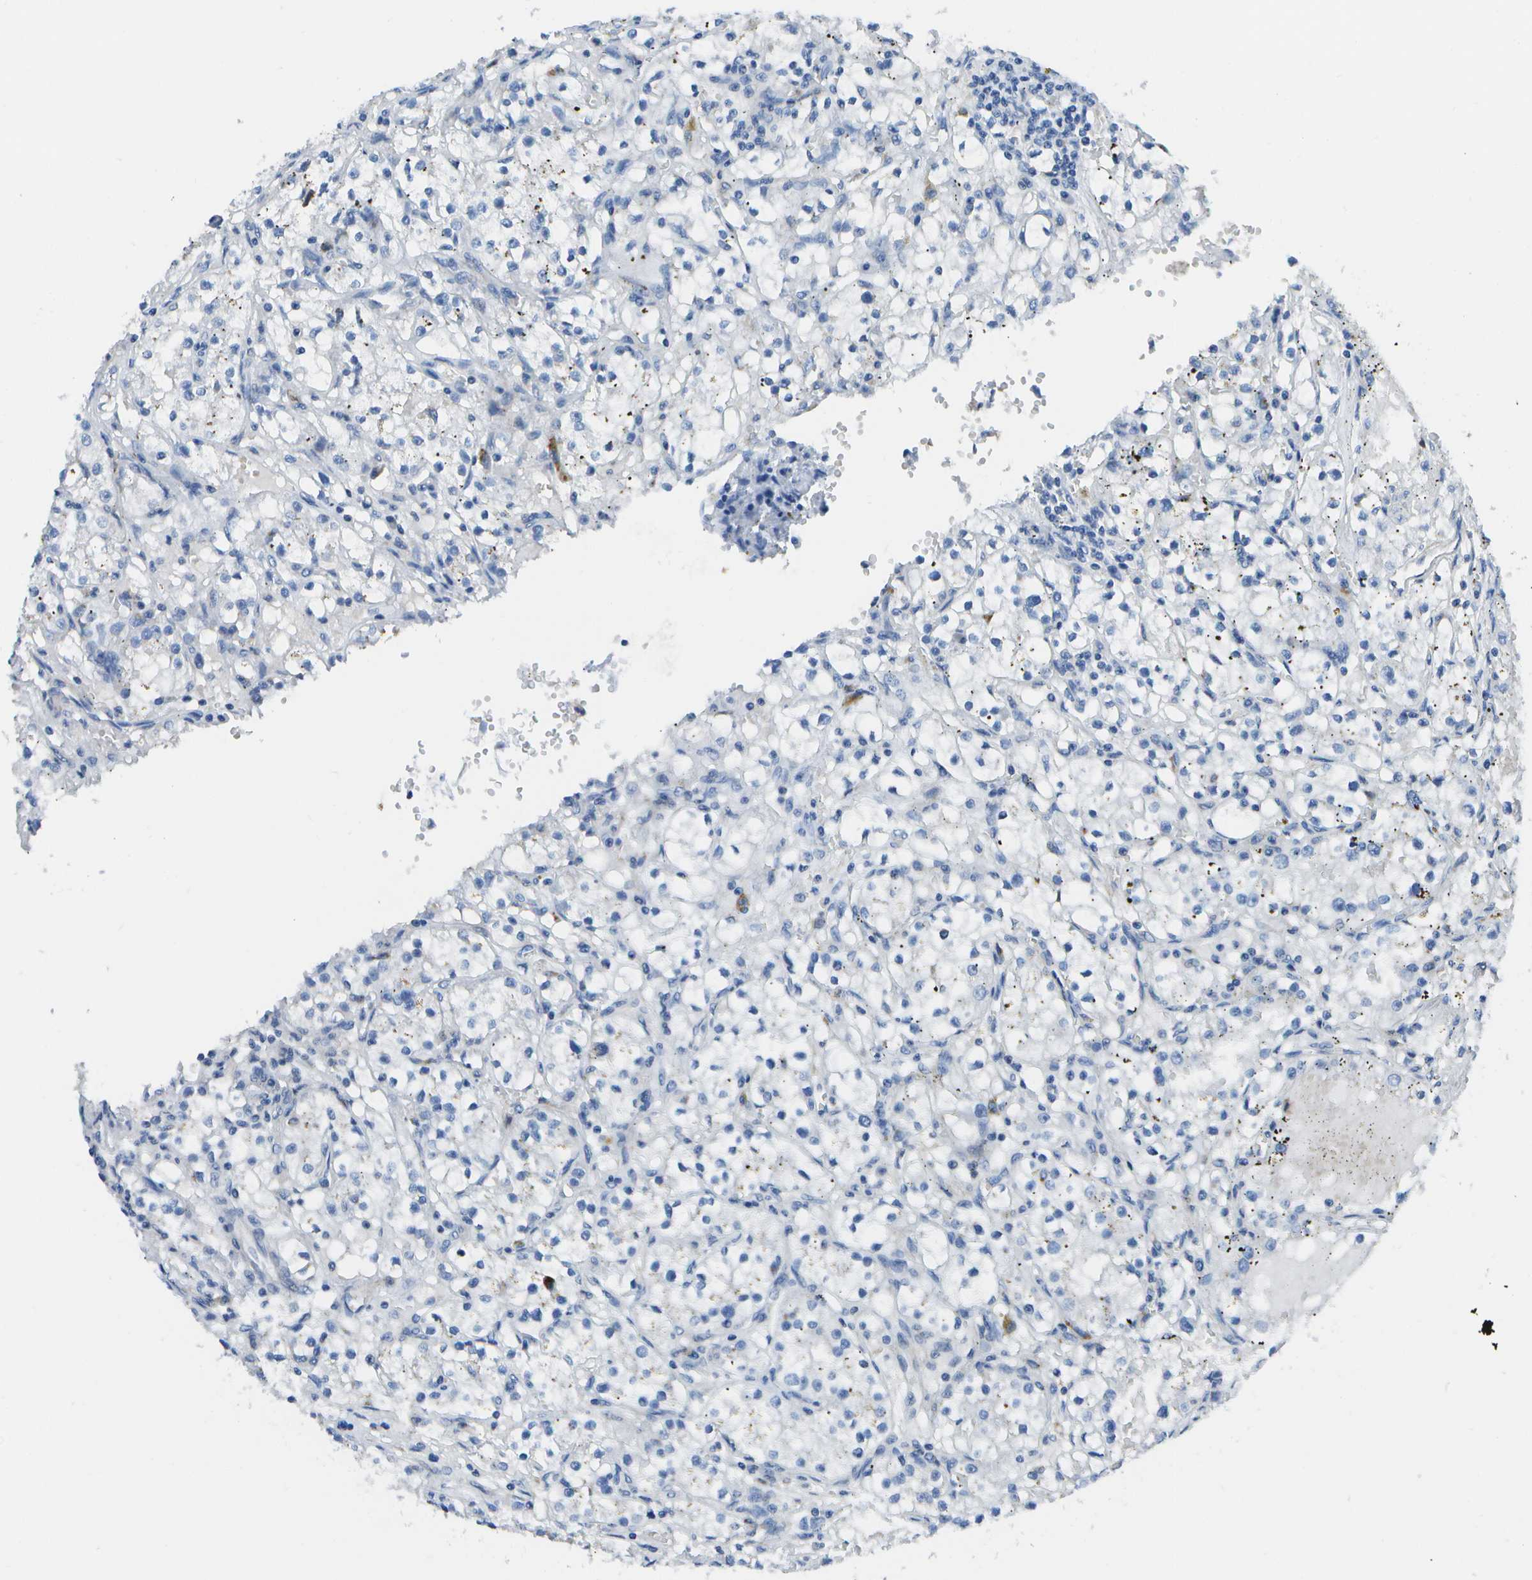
{"staining": {"intensity": "negative", "quantity": "none", "location": "none"}, "tissue": "renal cancer", "cell_type": "Tumor cells", "image_type": "cancer", "snomed": [{"axis": "morphology", "description": "Adenocarcinoma, NOS"}, {"axis": "topography", "description": "Kidney"}], "caption": "High magnification brightfield microscopy of adenocarcinoma (renal) stained with DAB (brown) and counterstained with hematoxylin (blue): tumor cells show no significant positivity. (DAB (3,3'-diaminobenzidine) immunohistochemistry (IHC) with hematoxylin counter stain).", "gene": "DCT", "patient": {"sex": "male", "age": 56}}